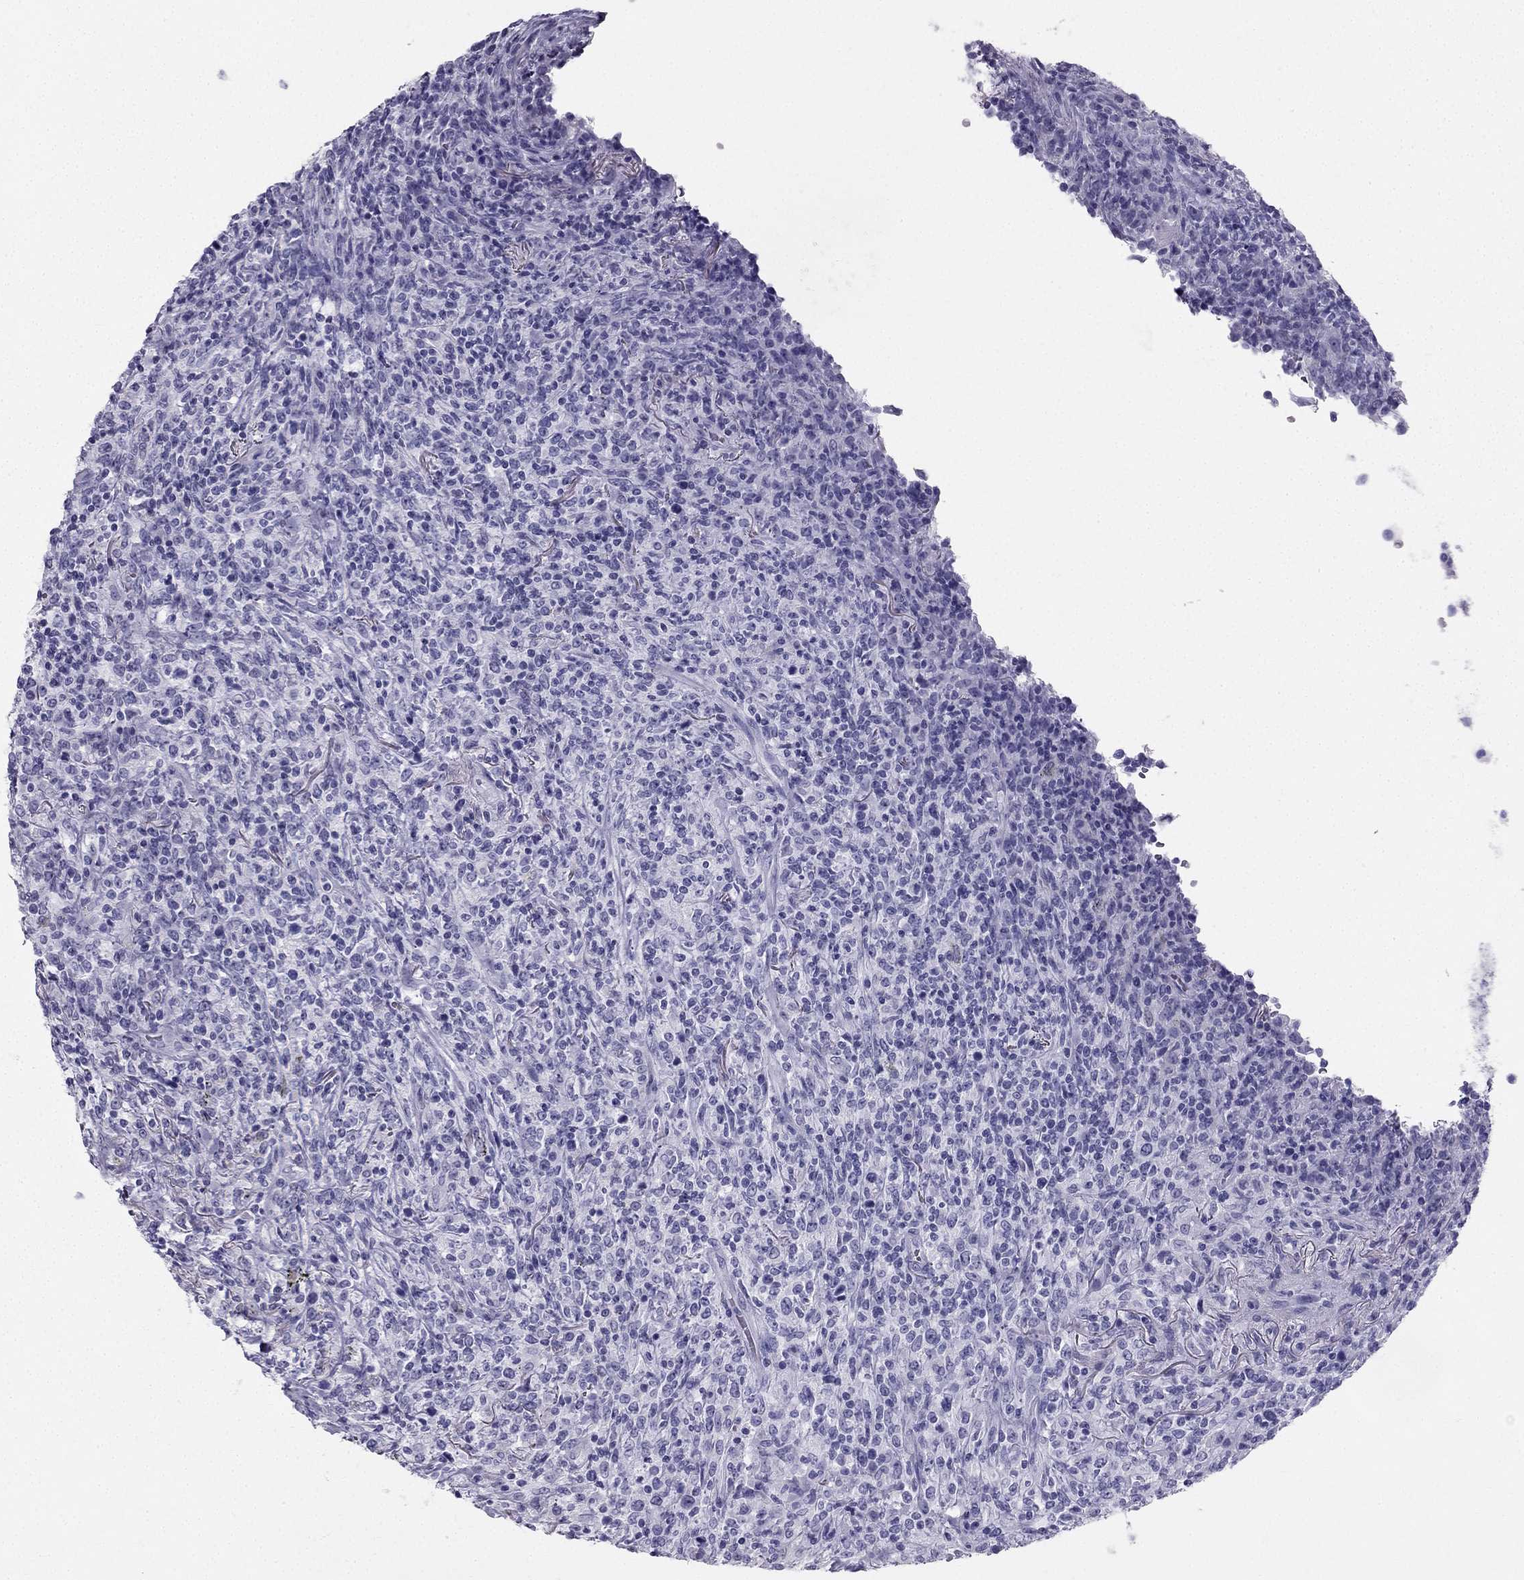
{"staining": {"intensity": "negative", "quantity": "none", "location": "none"}, "tissue": "lymphoma", "cell_type": "Tumor cells", "image_type": "cancer", "snomed": [{"axis": "morphology", "description": "Malignant lymphoma, non-Hodgkin's type, High grade"}, {"axis": "topography", "description": "Lung"}], "caption": "Immunohistochemical staining of human high-grade malignant lymphoma, non-Hodgkin's type demonstrates no significant expression in tumor cells. (Stains: DAB (3,3'-diaminobenzidine) immunohistochemistry with hematoxylin counter stain, Microscopy: brightfield microscopy at high magnification).", "gene": "TFF3", "patient": {"sex": "male", "age": 79}}